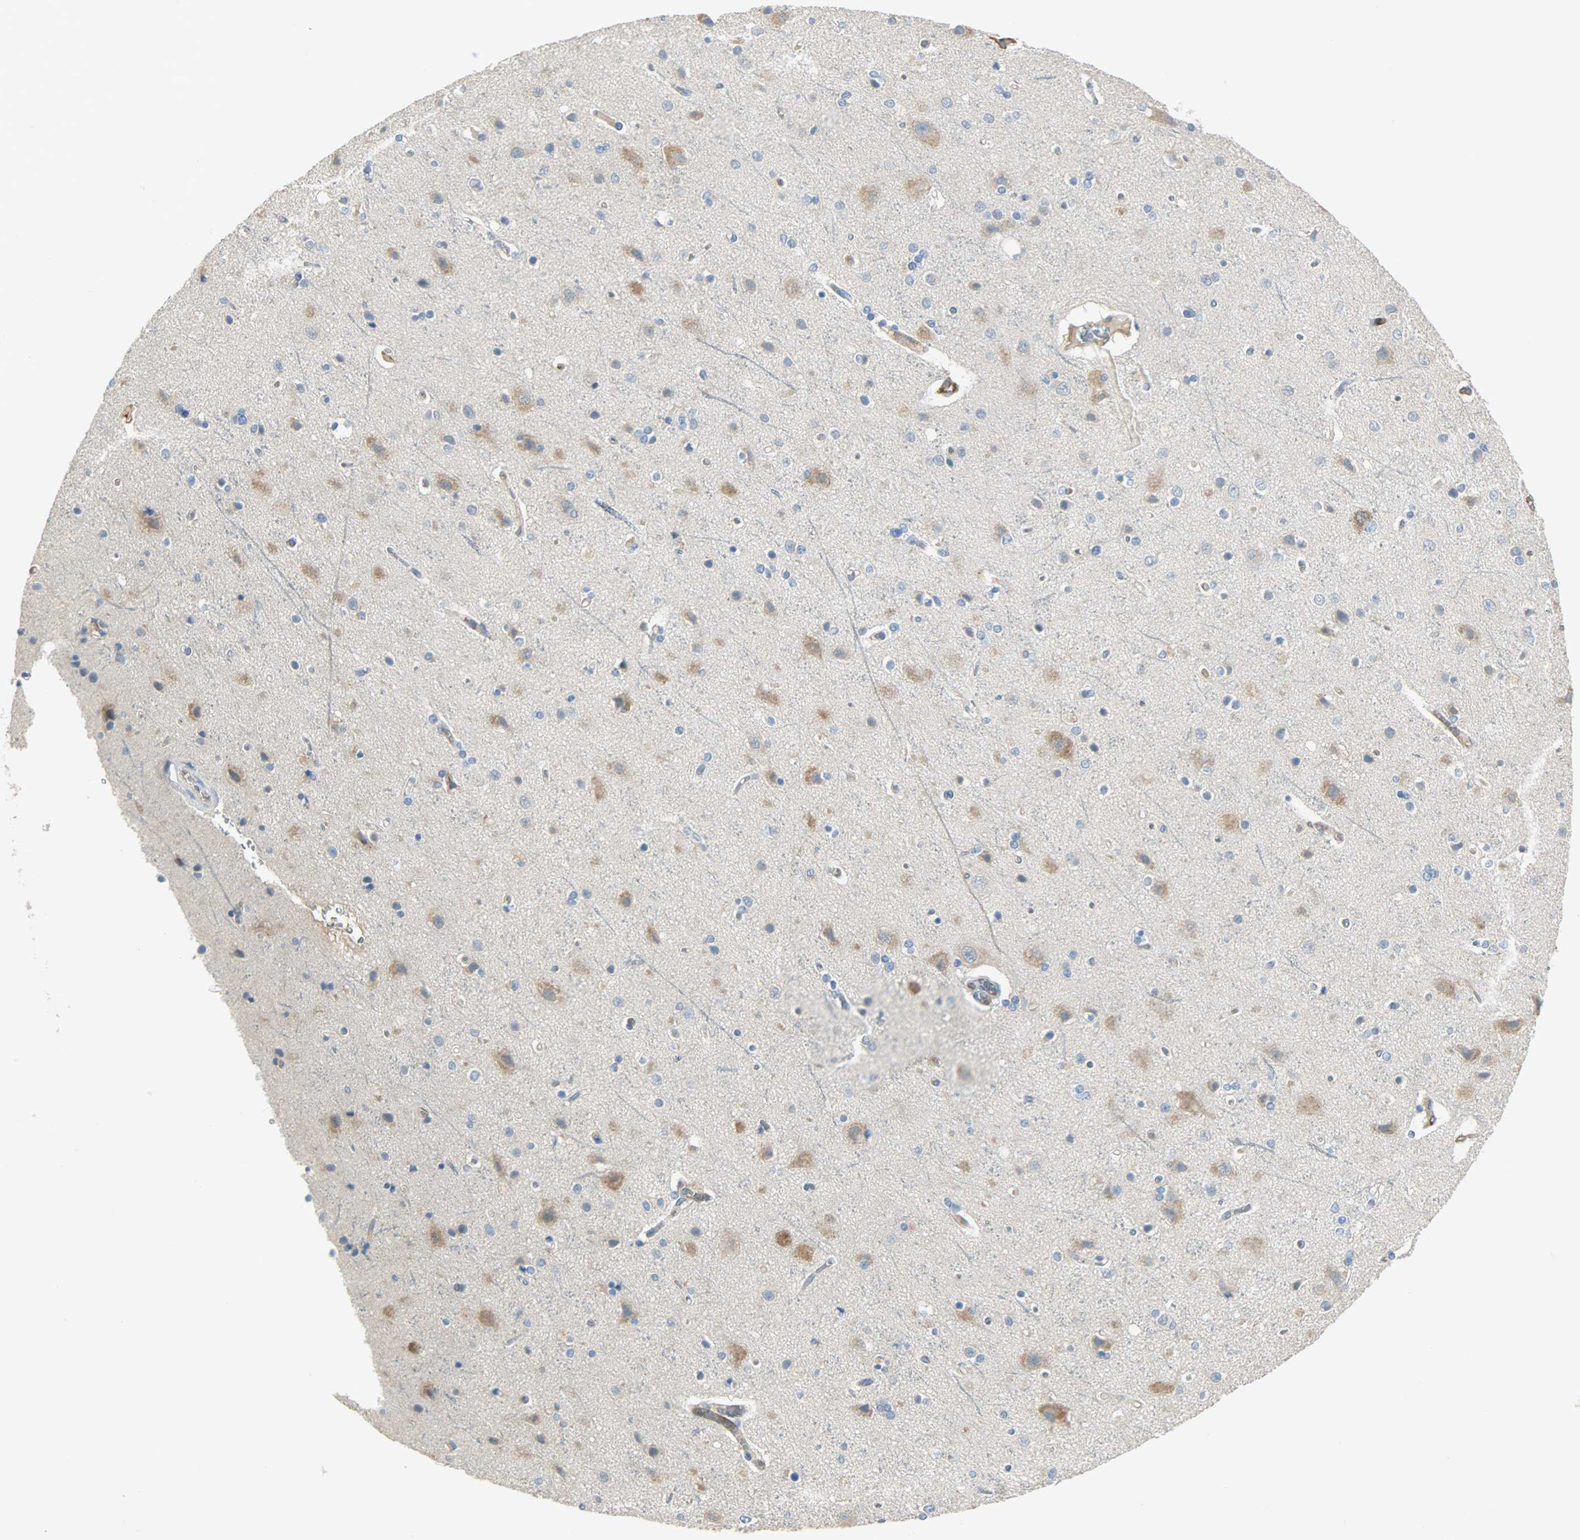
{"staining": {"intensity": "negative", "quantity": "none", "location": "none"}, "tissue": "cerebral cortex", "cell_type": "Endothelial cells", "image_type": "normal", "snomed": [{"axis": "morphology", "description": "Normal tissue, NOS"}, {"axis": "topography", "description": "Cerebral cortex"}], "caption": "Endothelial cells are negative for protein expression in benign human cerebral cortex. (DAB immunohistochemistry visualized using brightfield microscopy, high magnification).", "gene": "WARS1", "patient": {"sex": "female", "age": 54}}